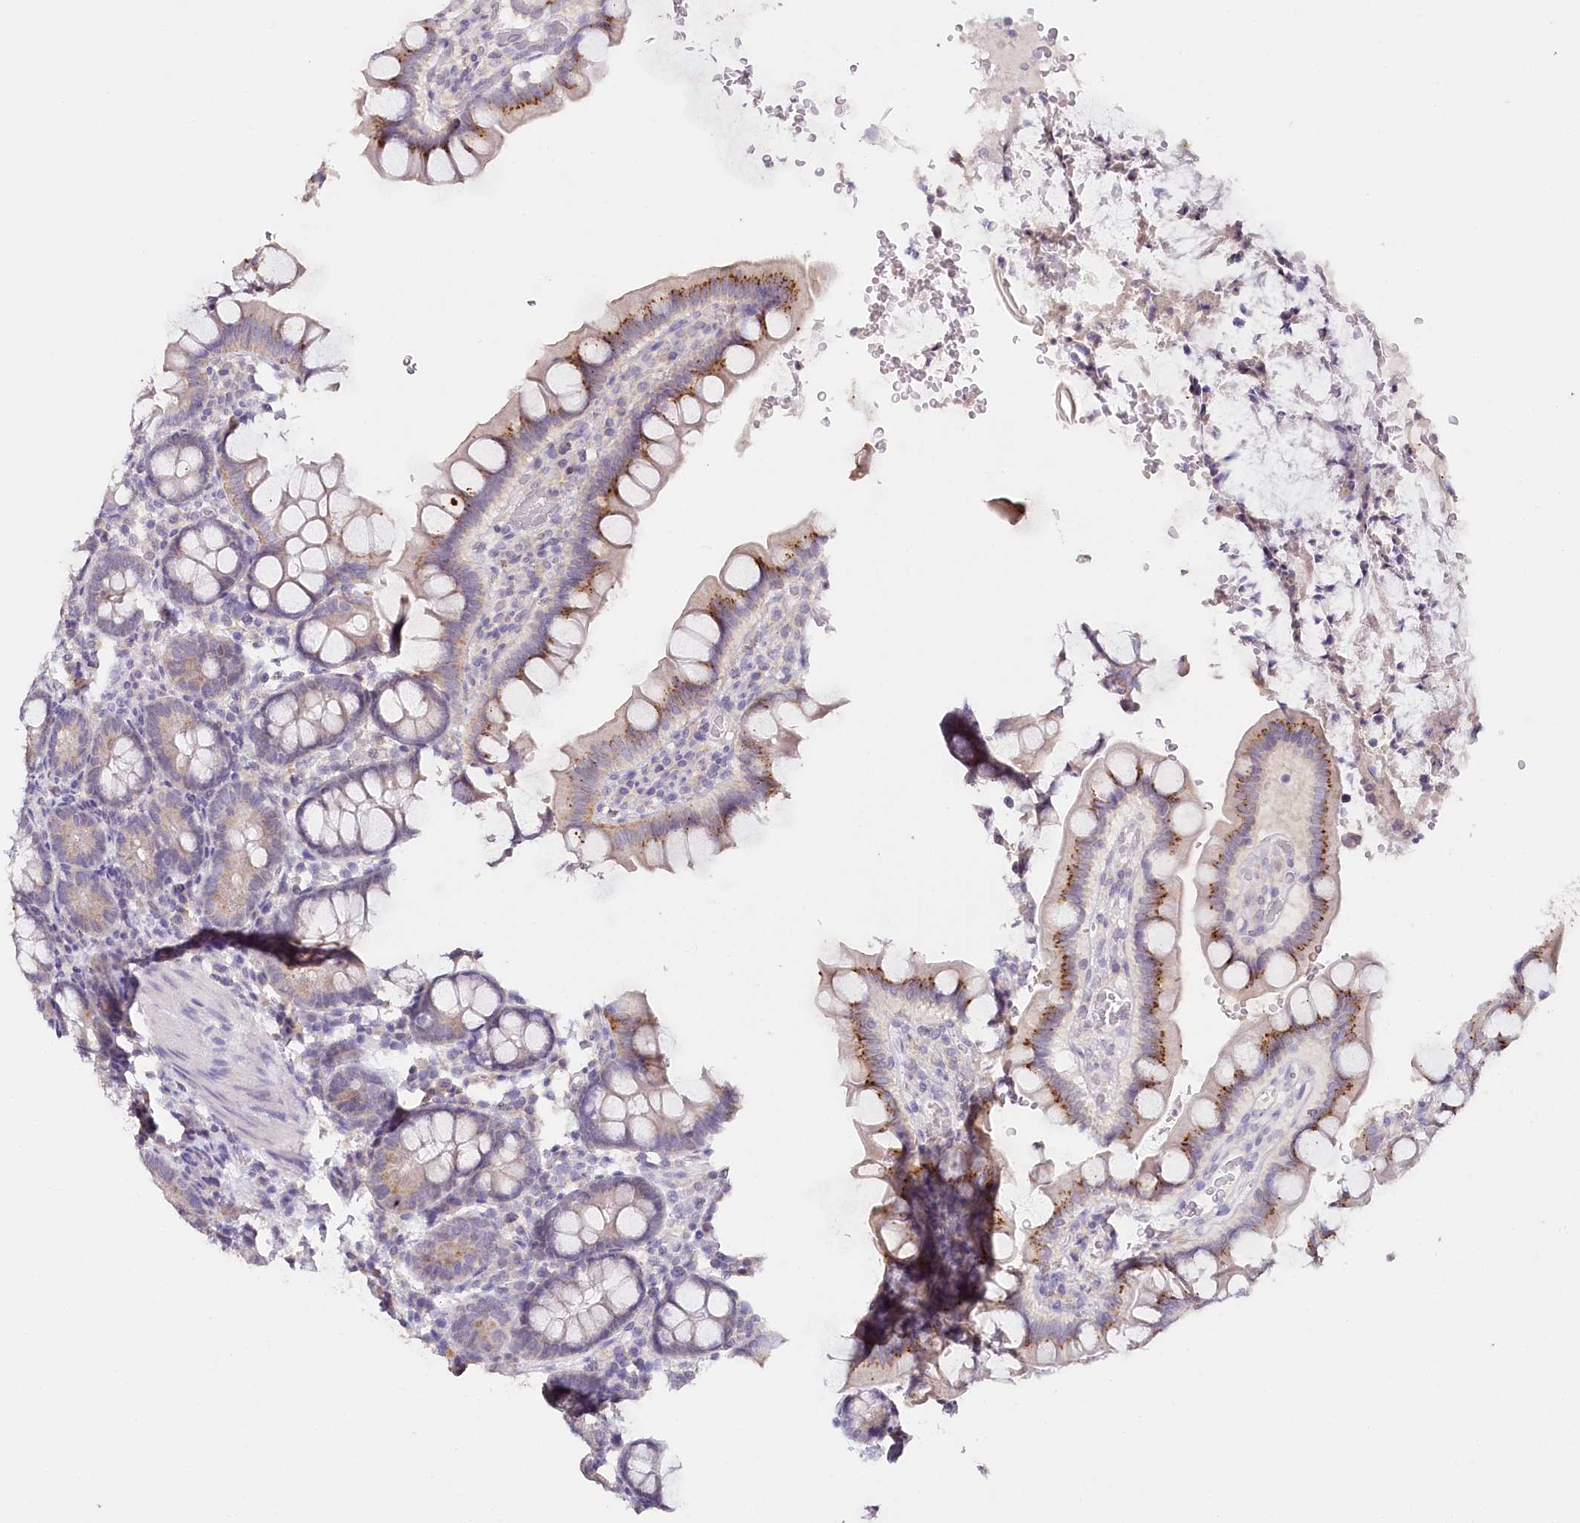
{"staining": {"intensity": "moderate", "quantity": "25%-75%", "location": "cytoplasmic/membranous"}, "tissue": "small intestine", "cell_type": "Glandular cells", "image_type": "normal", "snomed": [{"axis": "morphology", "description": "Normal tissue, NOS"}, {"axis": "topography", "description": "Stomach, upper"}, {"axis": "topography", "description": "Stomach, lower"}, {"axis": "topography", "description": "Small intestine"}], "caption": "Immunohistochemical staining of normal human small intestine displays medium levels of moderate cytoplasmic/membranous positivity in about 25%-75% of glandular cells. Nuclei are stained in blue.", "gene": "TP53", "patient": {"sex": "male", "age": 68}}